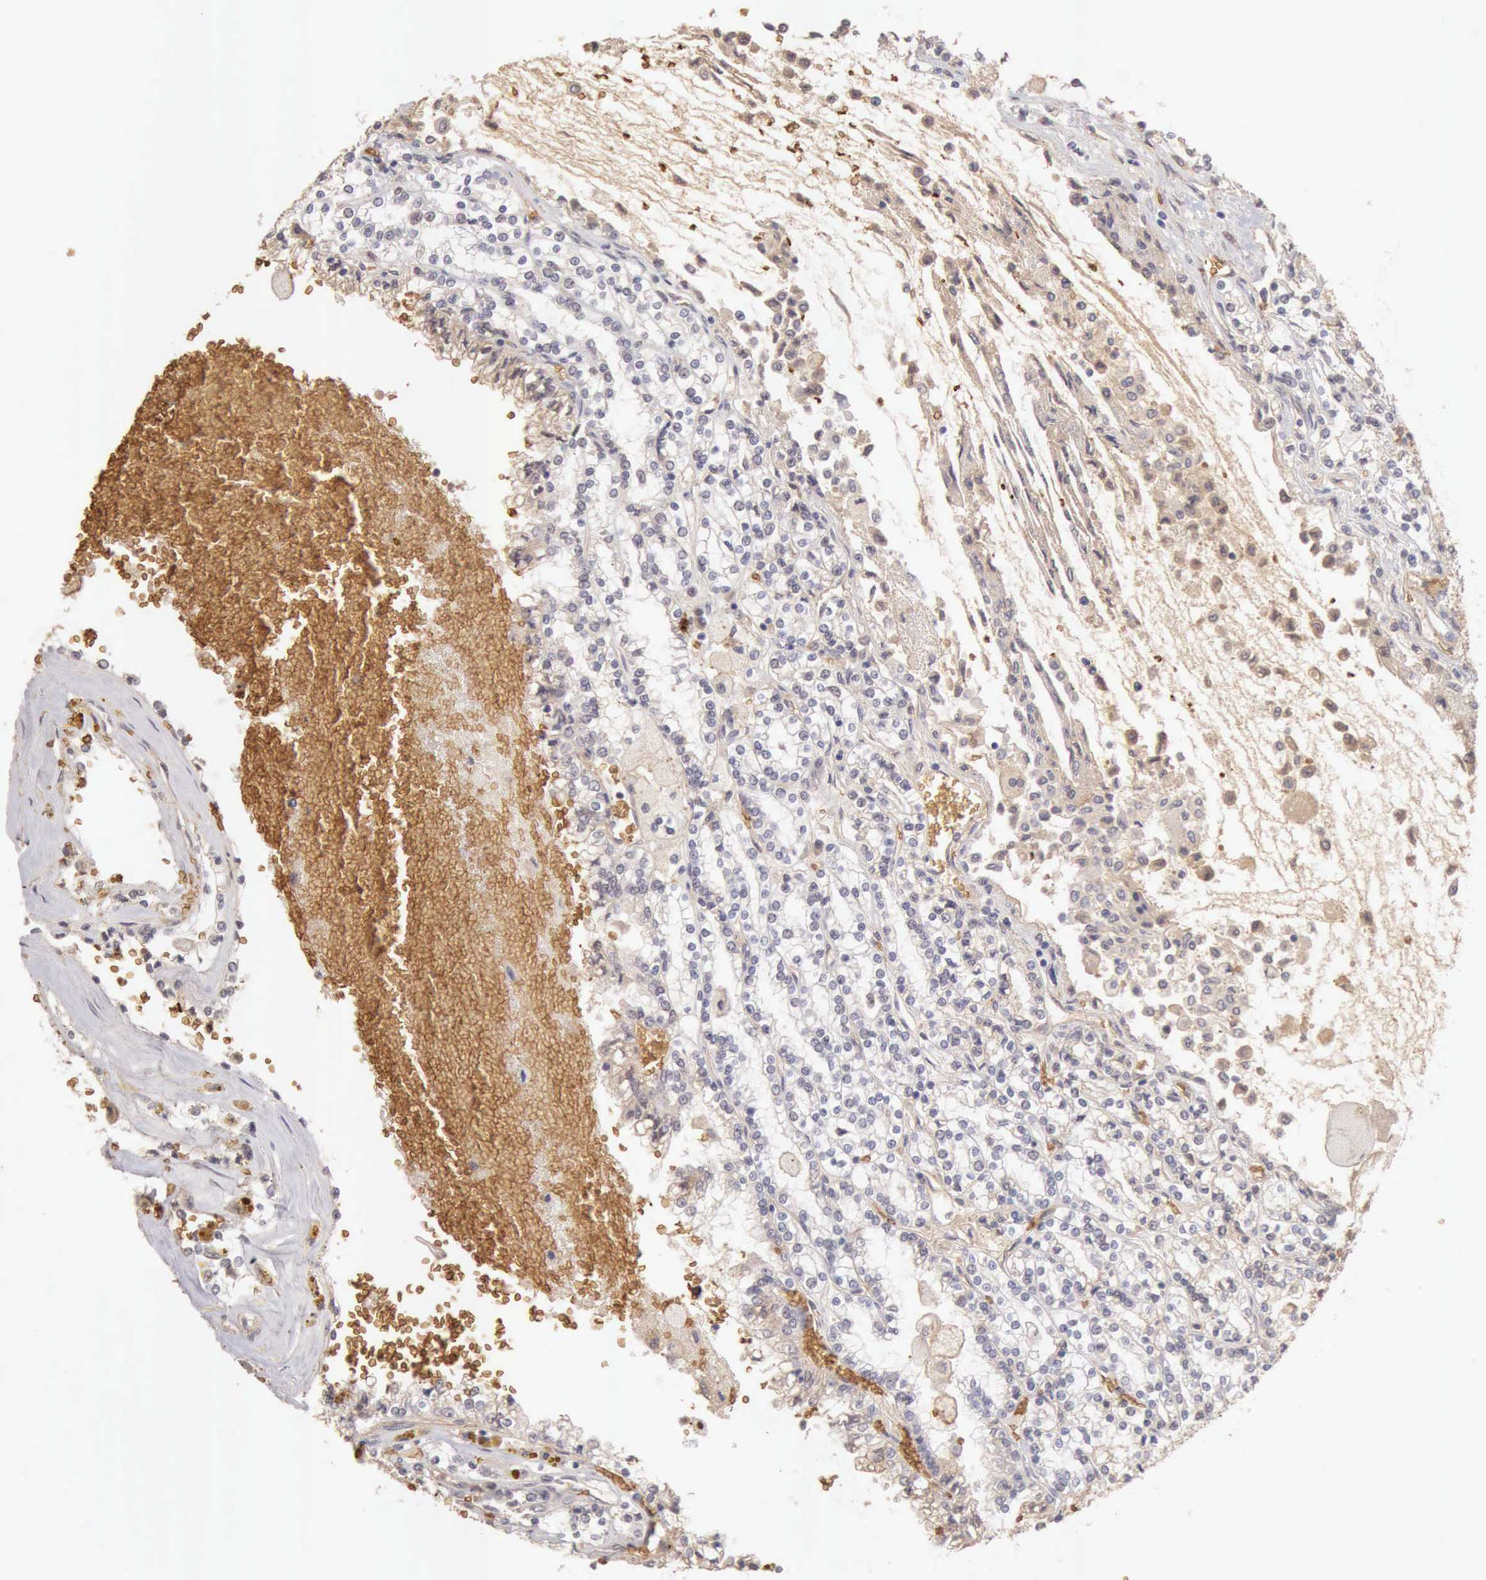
{"staining": {"intensity": "negative", "quantity": "none", "location": "none"}, "tissue": "renal cancer", "cell_type": "Tumor cells", "image_type": "cancer", "snomed": [{"axis": "morphology", "description": "Adenocarcinoma, NOS"}, {"axis": "topography", "description": "Kidney"}], "caption": "Tumor cells are negative for protein expression in human adenocarcinoma (renal).", "gene": "CFI", "patient": {"sex": "female", "age": 56}}